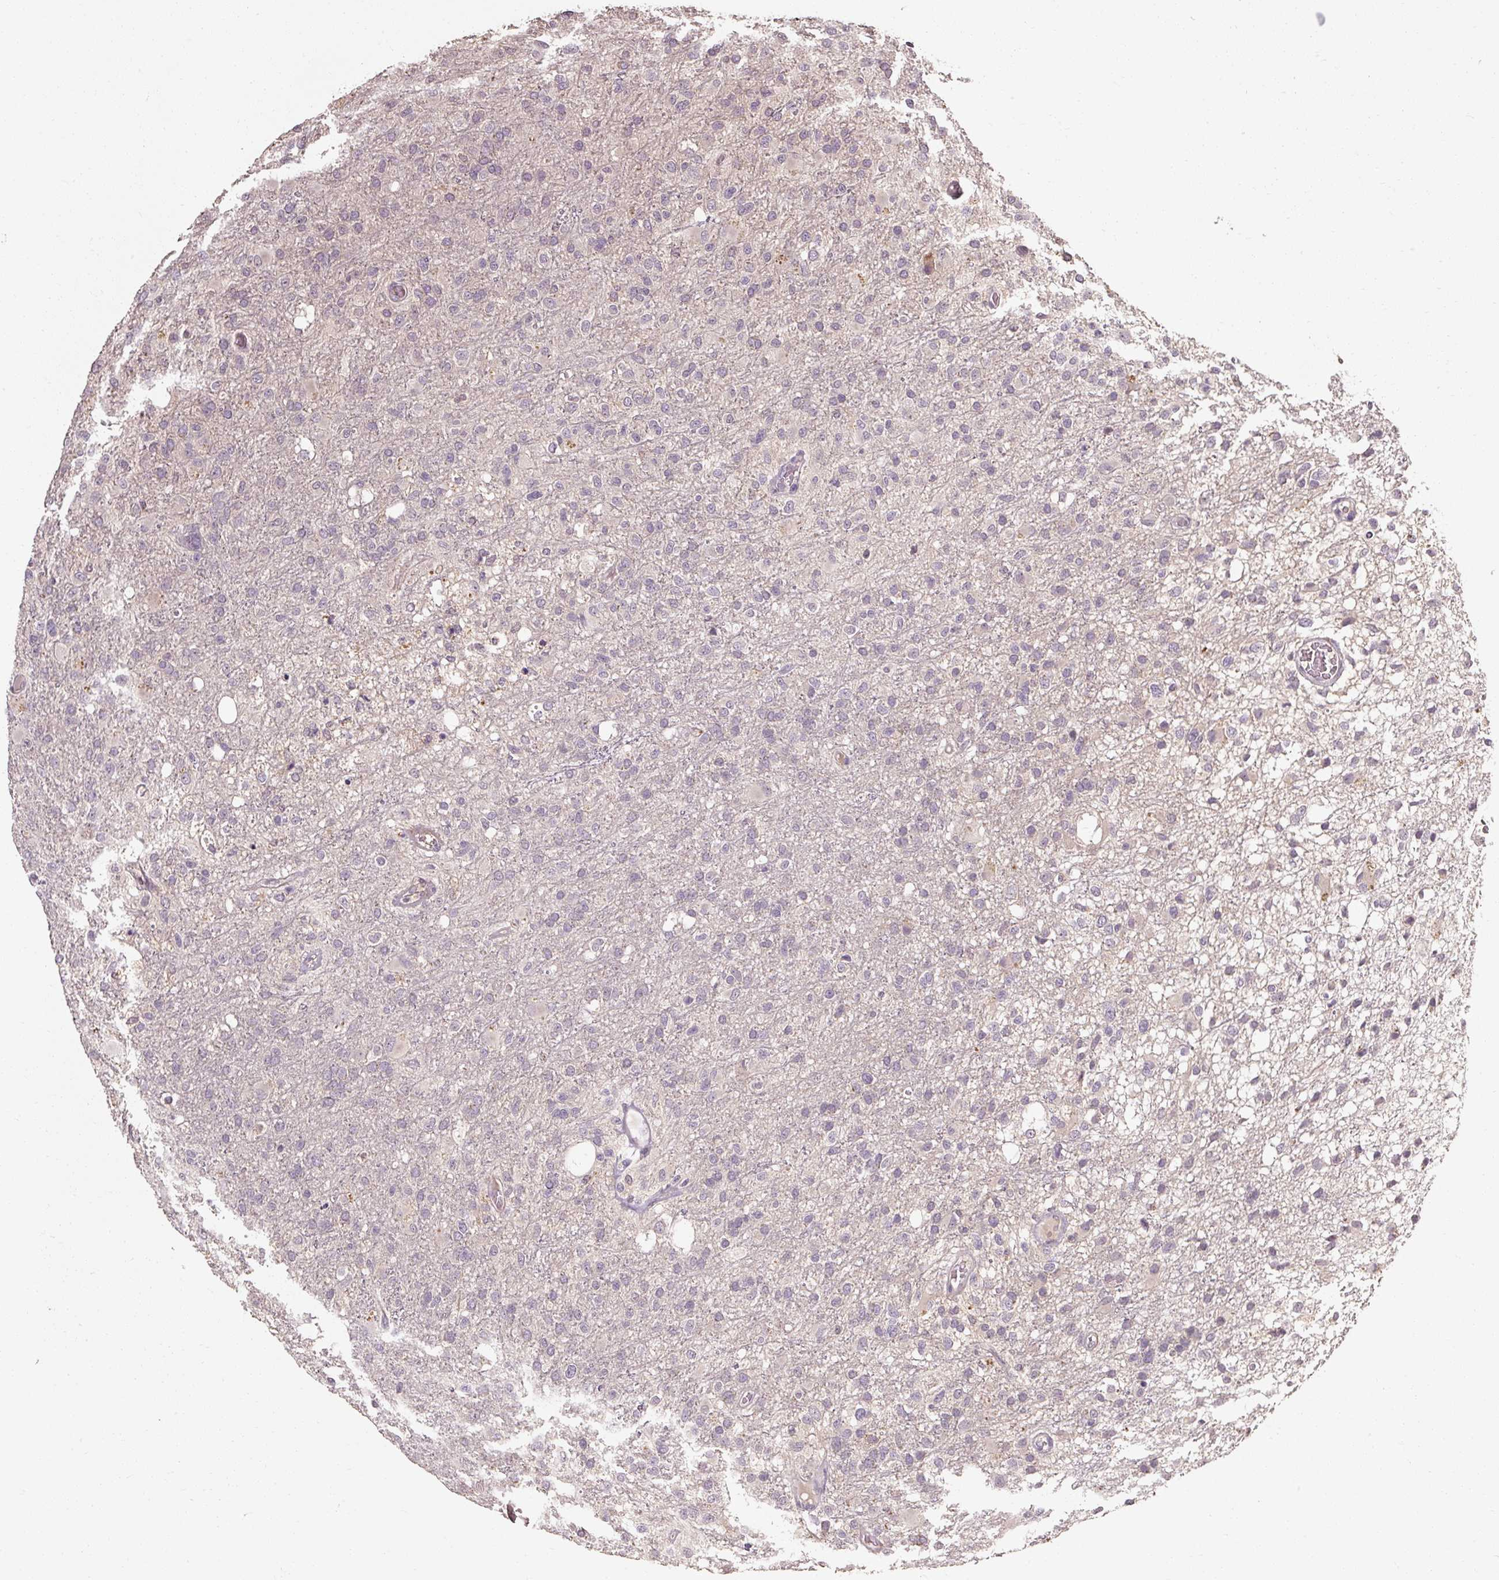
{"staining": {"intensity": "negative", "quantity": "none", "location": "none"}, "tissue": "glioma", "cell_type": "Tumor cells", "image_type": "cancer", "snomed": [{"axis": "morphology", "description": "Glioma, malignant, High grade"}, {"axis": "topography", "description": "Brain"}], "caption": "The micrograph demonstrates no significant expression in tumor cells of glioma. (DAB (3,3'-diaminobenzidine) IHC visualized using brightfield microscopy, high magnification).", "gene": "CFAP65", "patient": {"sex": "female", "age": 74}}